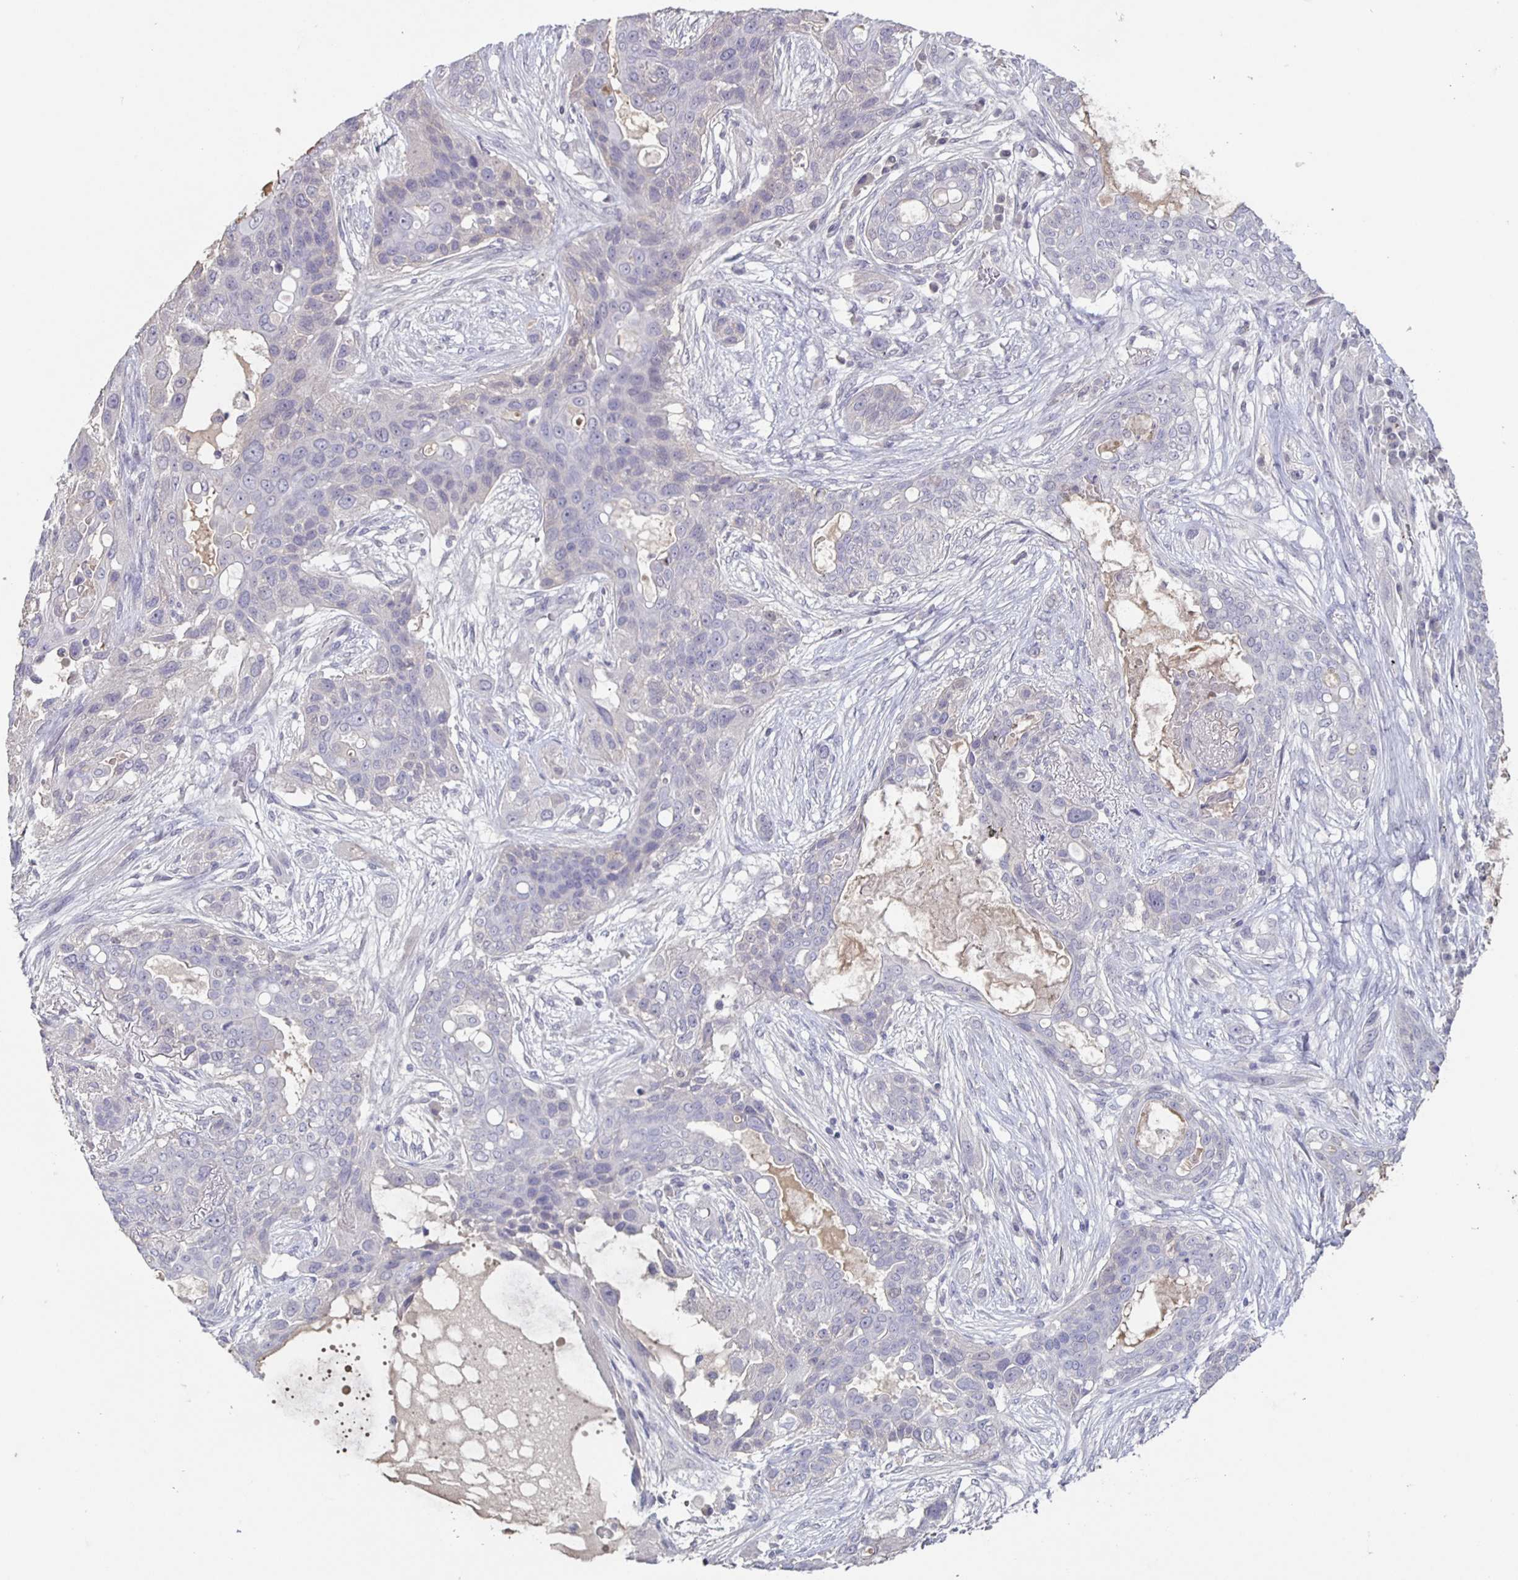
{"staining": {"intensity": "negative", "quantity": "none", "location": "none"}, "tissue": "lung cancer", "cell_type": "Tumor cells", "image_type": "cancer", "snomed": [{"axis": "morphology", "description": "Squamous cell carcinoma, NOS"}, {"axis": "topography", "description": "Lung"}], "caption": "This is a photomicrograph of immunohistochemistry (IHC) staining of lung cancer, which shows no positivity in tumor cells. (DAB immunohistochemistry visualized using brightfield microscopy, high magnification).", "gene": "INSL5", "patient": {"sex": "female", "age": 70}}